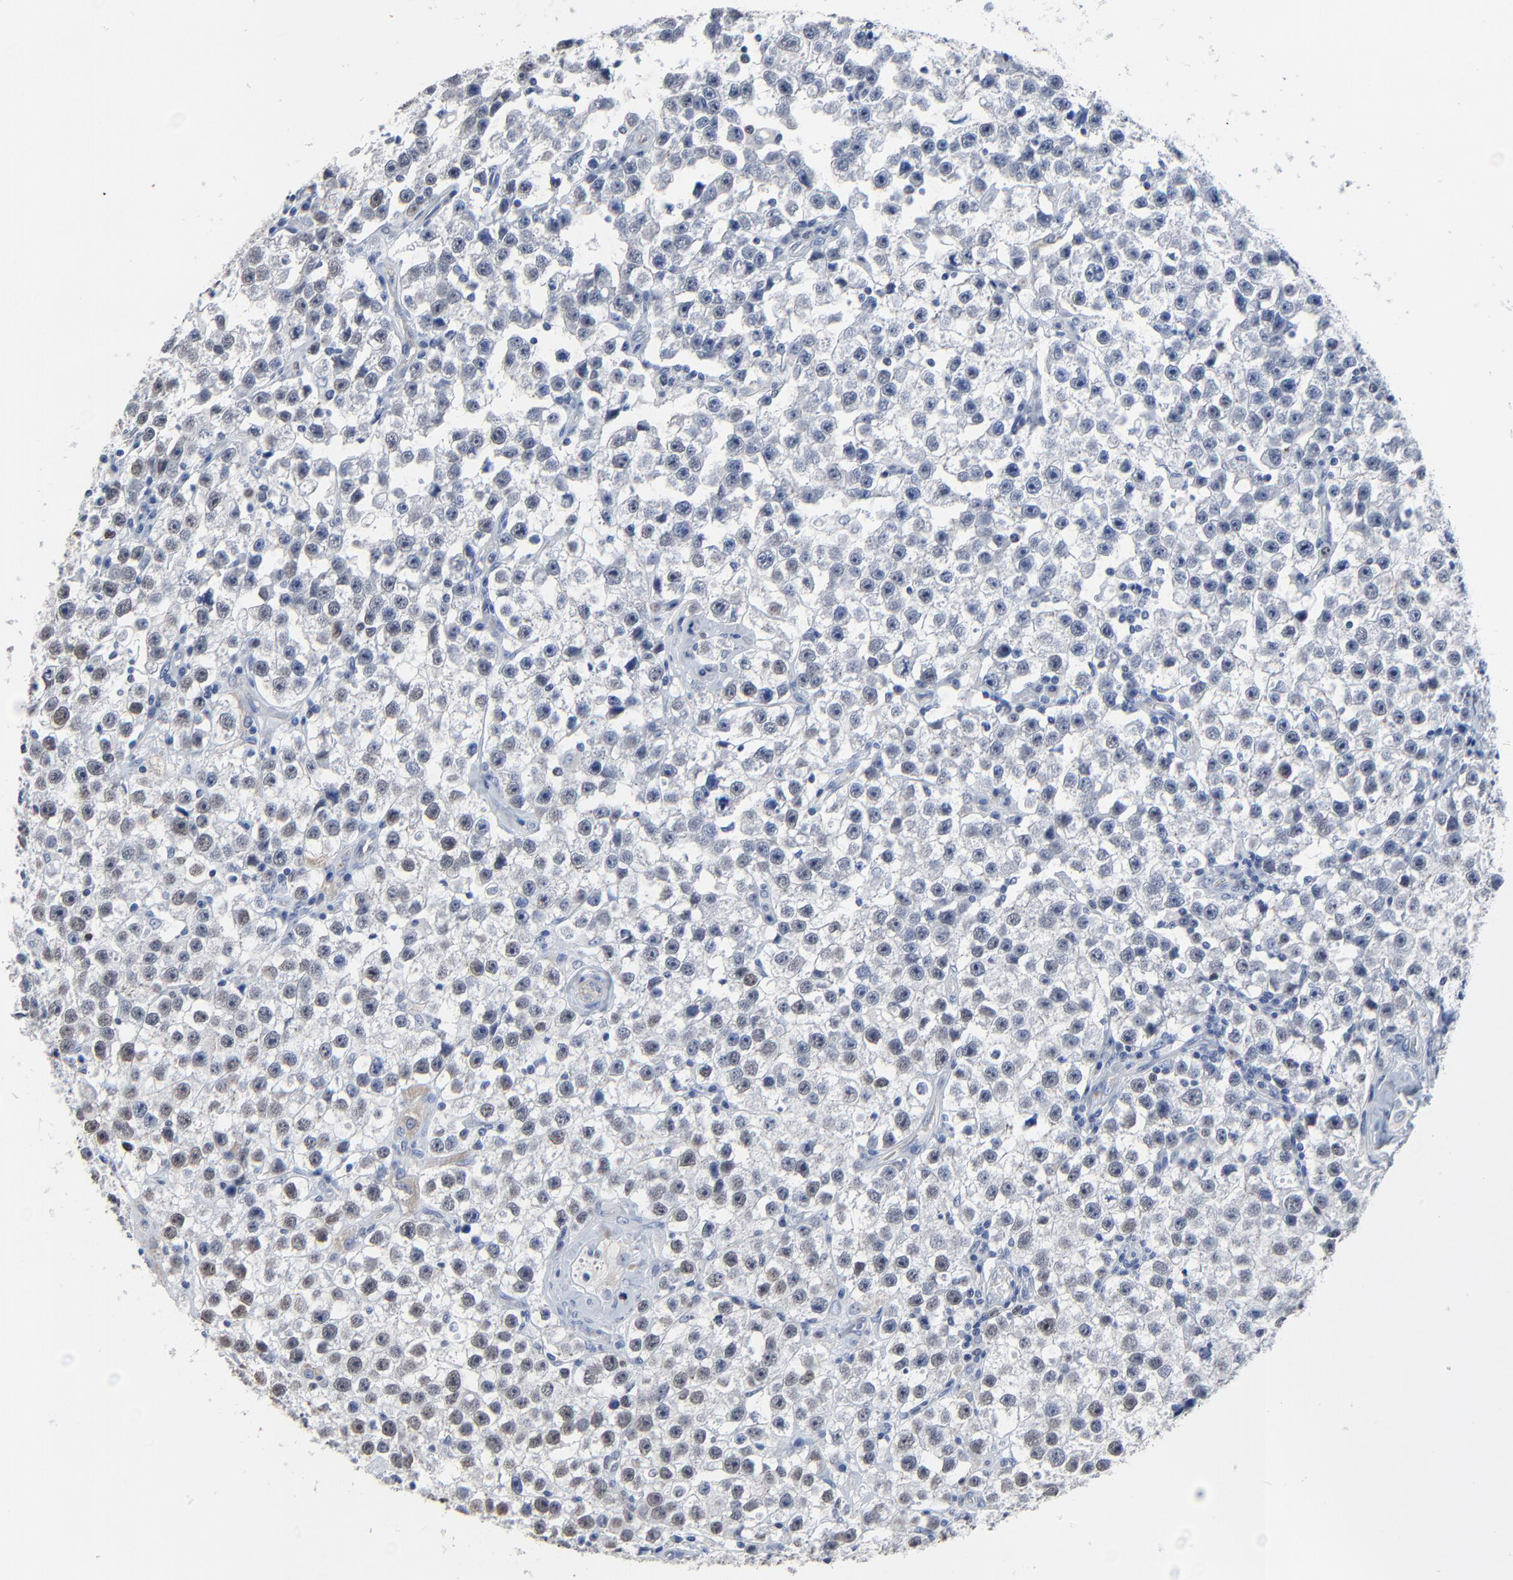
{"staining": {"intensity": "weak", "quantity": "<25%", "location": "nuclear"}, "tissue": "testis cancer", "cell_type": "Tumor cells", "image_type": "cancer", "snomed": [{"axis": "morphology", "description": "Seminoma, NOS"}, {"axis": "topography", "description": "Testis"}], "caption": "Testis cancer stained for a protein using IHC shows no staining tumor cells.", "gene": "BIRC3", "patient": {"sex": "male", "age": 32}}